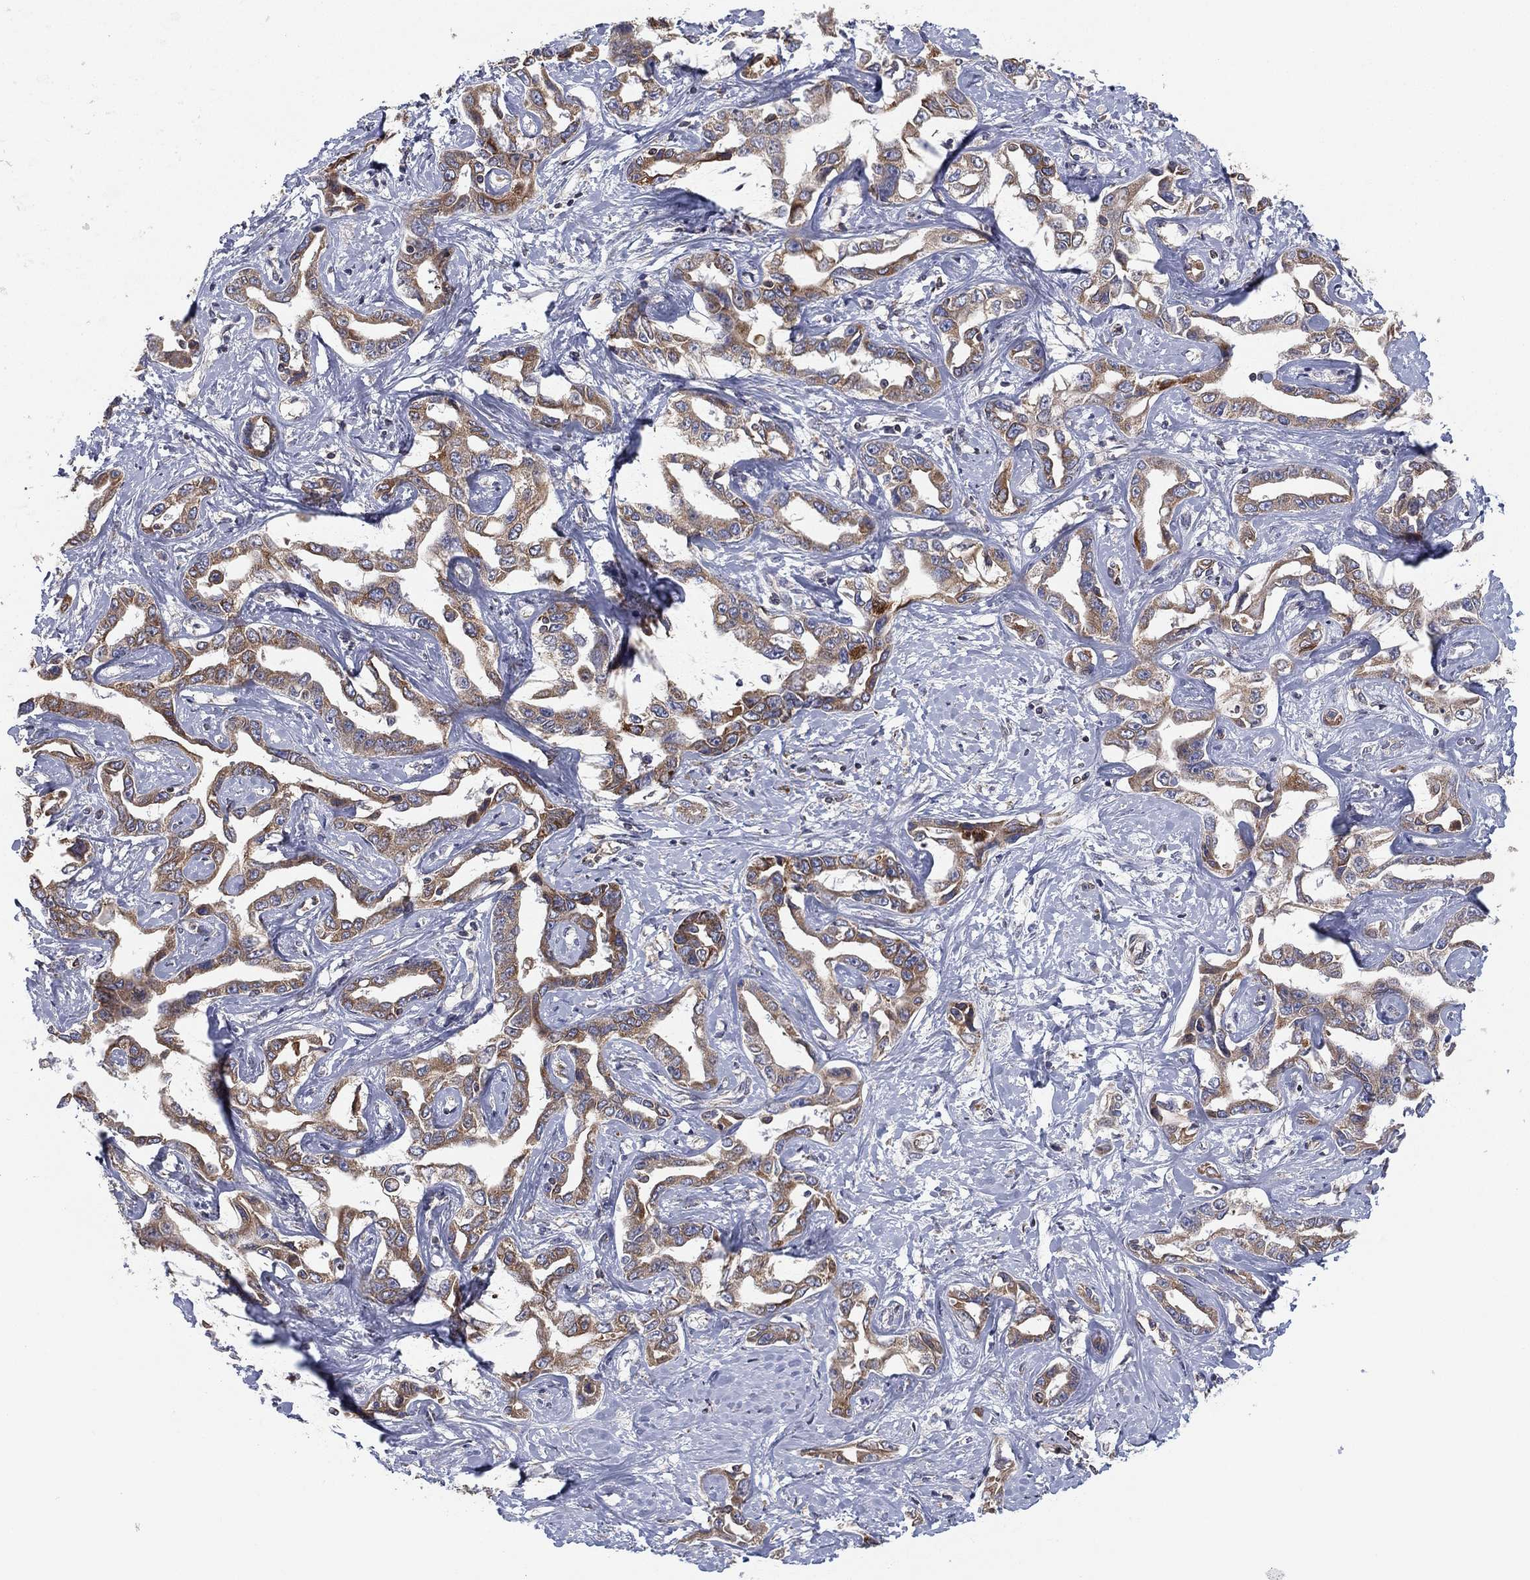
{"staining": {"intensity": "weak", "quantity": ">75%", "location": "cytoplasmic/membranous"}, "tissue": "liver cancer", "cell_type": "Tumor cells", "image_type": "cancer", "snomed": [{"axis": "morphology", "description": "Cholangiocarcinoma"}, {"axis": "topography", "description": "Liver"}], "caption": "About >75% of tumor cells in human liver cholangiocarcinoma demonstrate weak cytoplasmic/membranous protein staining as visualized by brown immunohistochemical staining.", "gene": "CYB5B", "patient": {"sex": "male", "age": 59}}